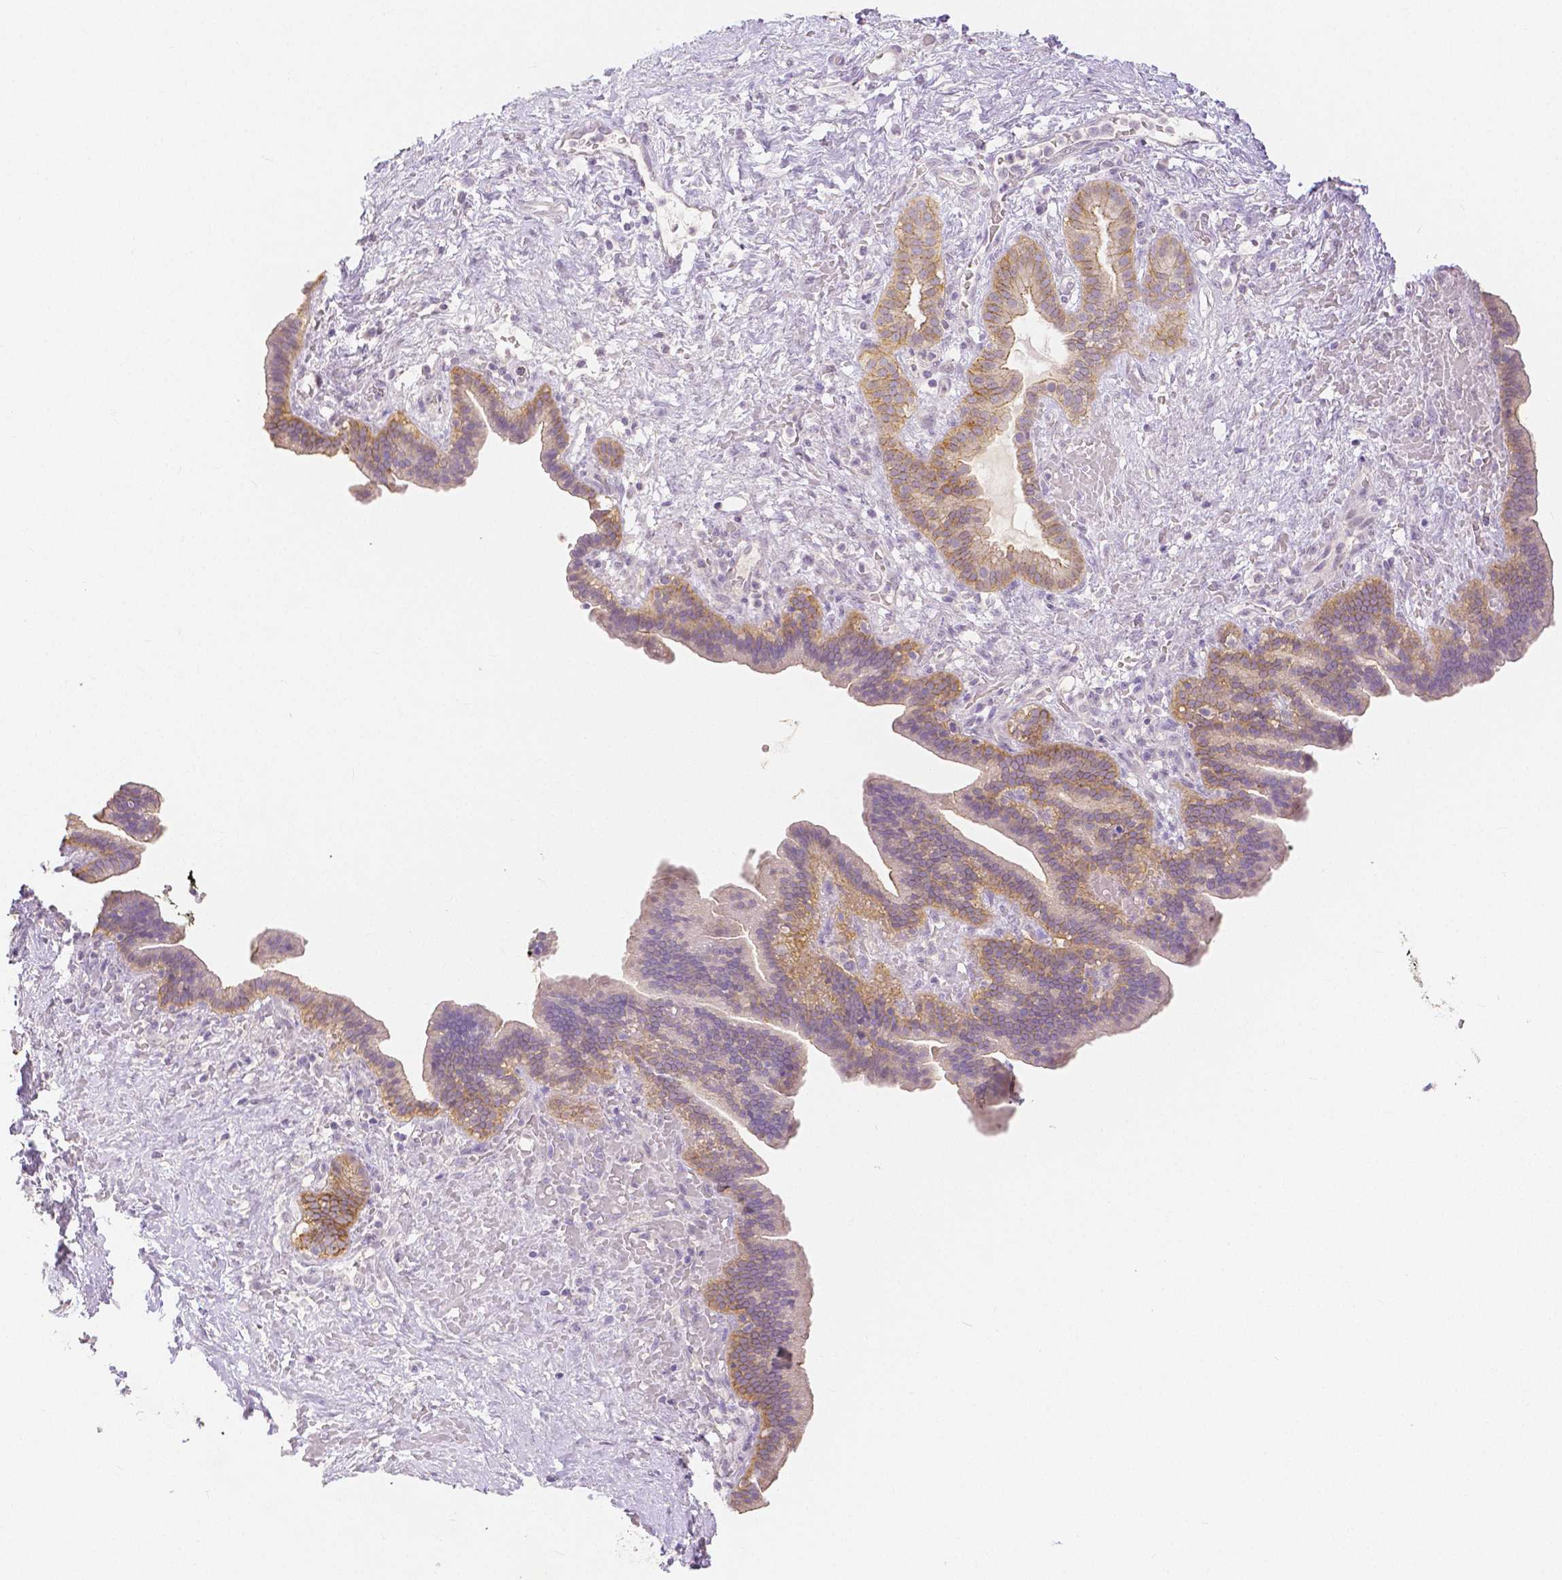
{"staining": {"intensity": "moderate", "quantity": "25%-75%", "location": "cytoplasmic/membranous"}, "tissue": "pancreatic cancer", "cell_type": "Tumor cells", "image_type": "cancer", "snomed": [{"axis": "morphology", "description": "Adenocarcinoma, NOS"}, {"axis": "topography", "description": "Pancreas"}], "caption": "IHC of human adenocarcinoma (pancreatic) shows medium levels of moderate cytoplasmic/membranous positivity in approximately 25%-75% of tumor cells. (DAB (3,3'-diaminobenzidine) IHC, brown staining for protein, blue staining for nuclei).", "gene": "OCLN", "patient": {"sex": "male", "age": 44}}